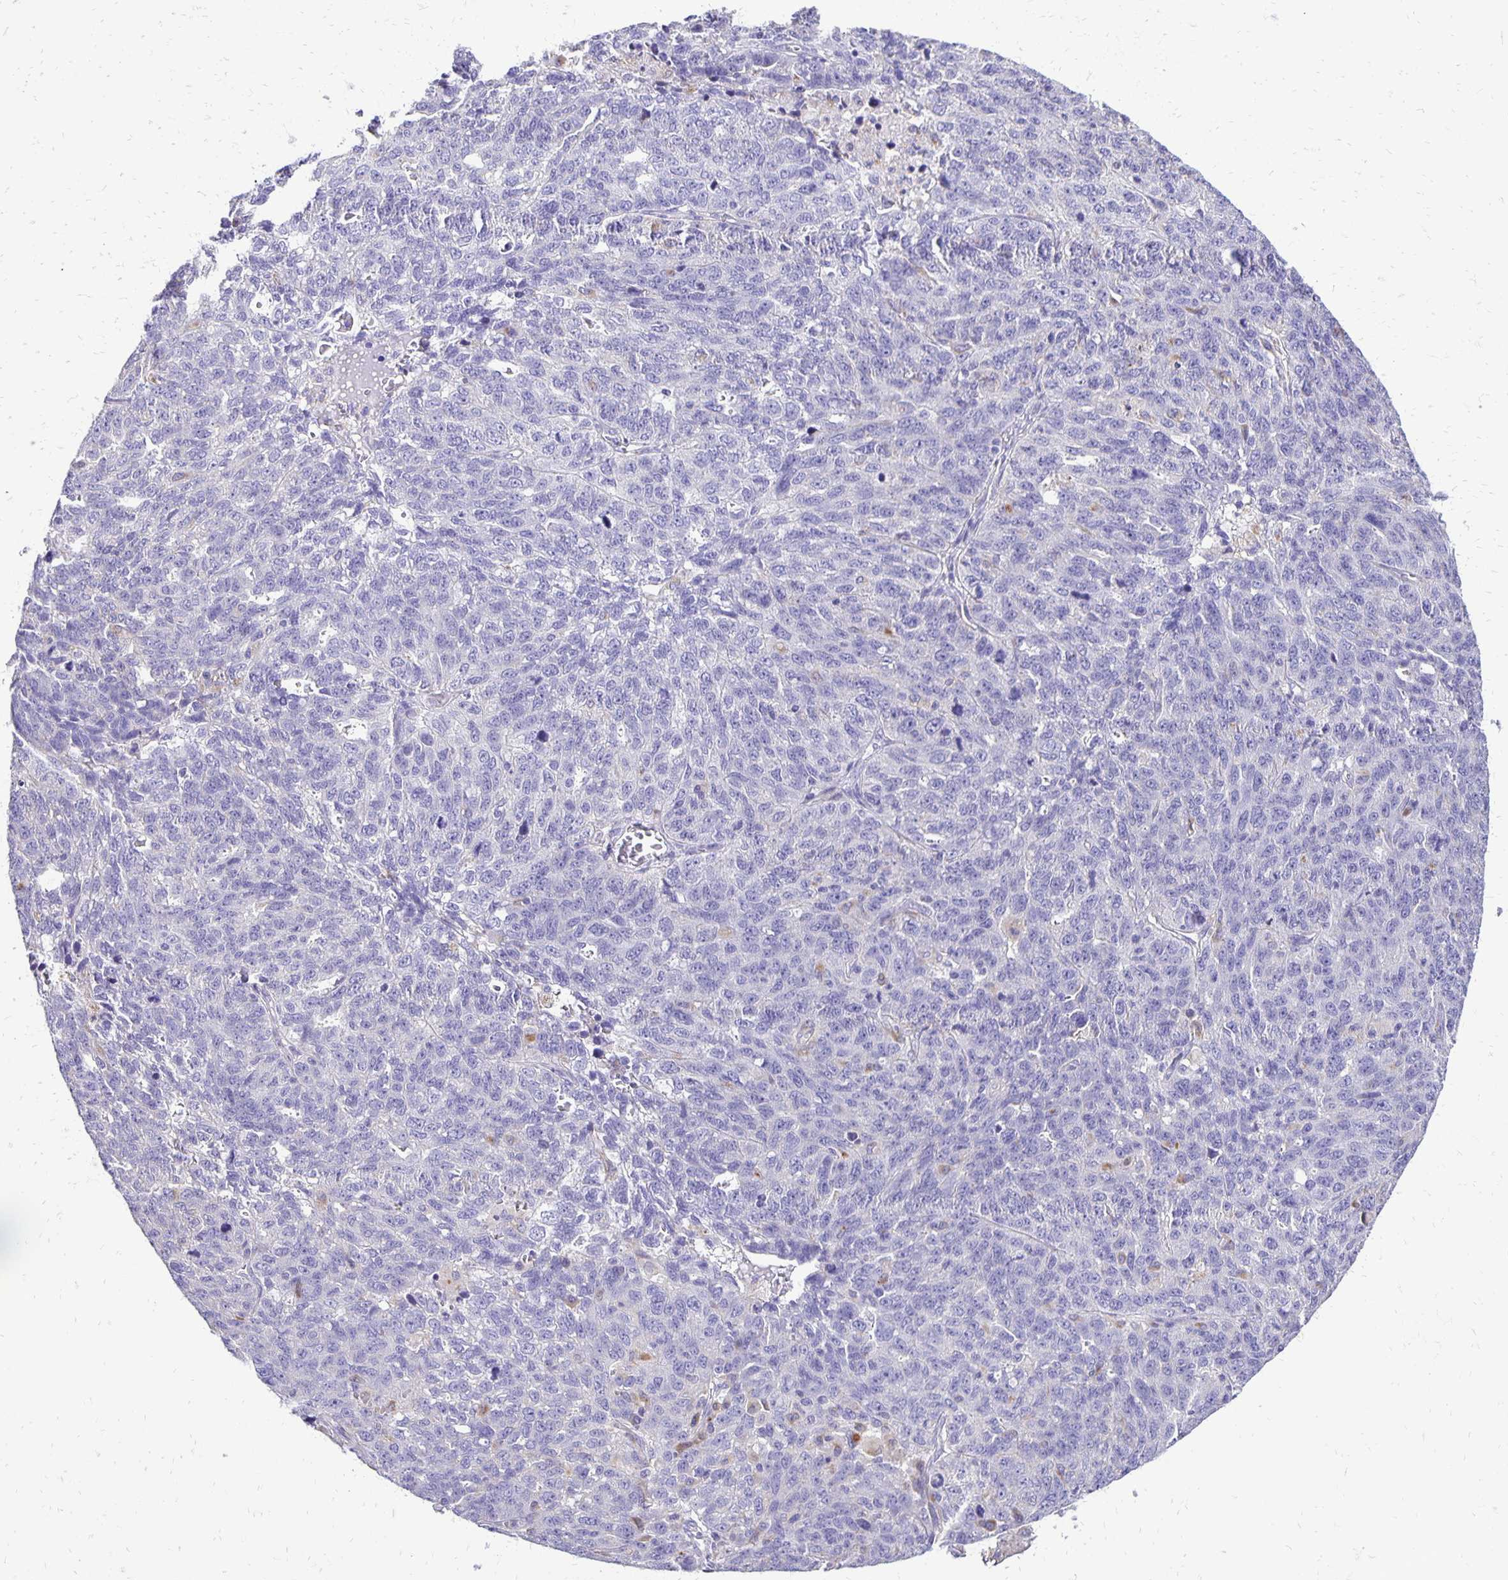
{"staining": {"intensity": "negative", "quantity": "none", "location": "none"}, "tissue": "ovarian cancer", "cell_type": "Tumor cells", "image_type": "cancer", "snomed": [{"axis": "morphology", "description": "Cystadenocarcinoma, serous, NOS"}, {"axis": "topography", "description": "Ovary"}], "caption": "Immunohistochemistry image of ovarian serous cystadenocarcinoma stained for a protein (brown), which reveals no staining in tumor cells.", "gene": "EIF5A", "patient": {"sex": "female", "age": 71}}